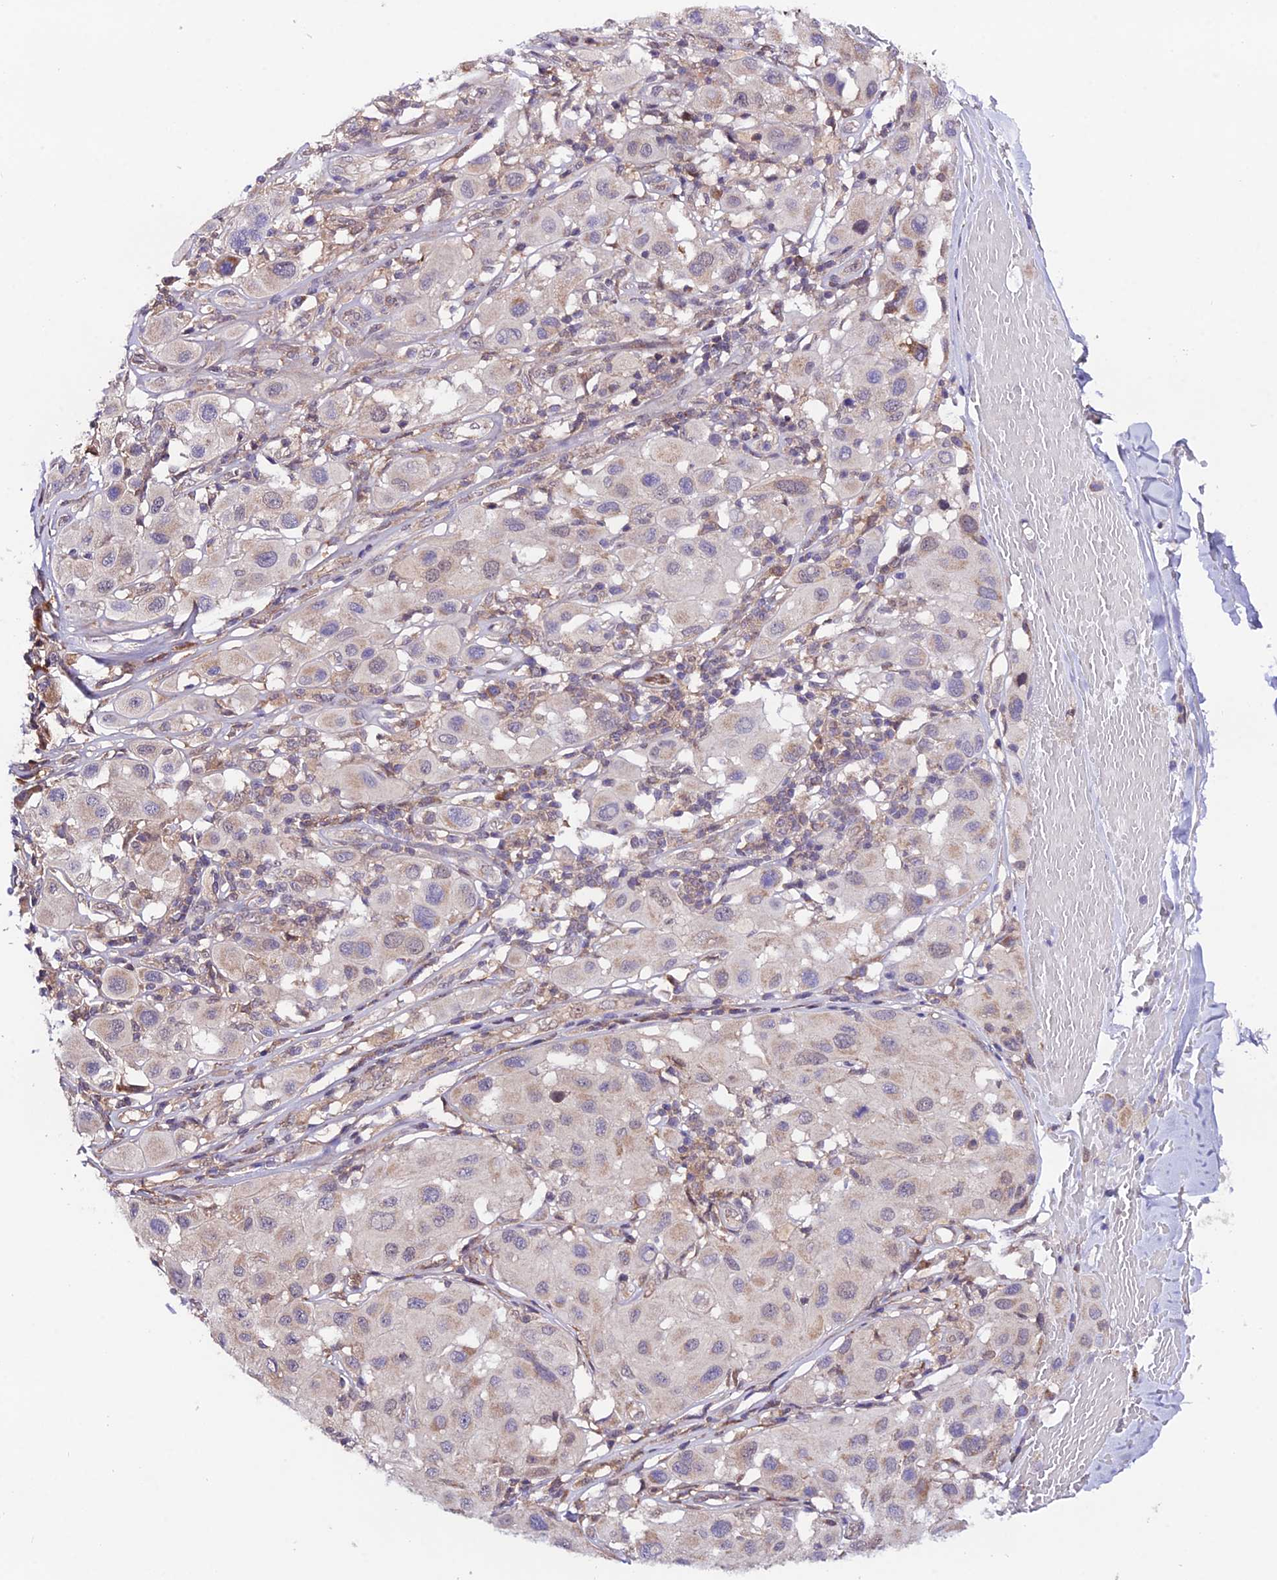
{"staining": {"intensity": "weak", "quantity": "<25%", "location": "cytoplasmic/membranous"}, "tissue": "melanoma", "cell_type": "Tumor cells", "image_type": "cancer", "snomed": [{"axis": "morphology", "description": "Malignant melanoma, Metastatic site"}, {"axis": "topography", "description": "Skin"}], "caption": "Protein analysis of melanoma shows no significant positivity in tumor cells.", "gene": "TRIM40", "patient": {"sex": "male", "age": 41}}